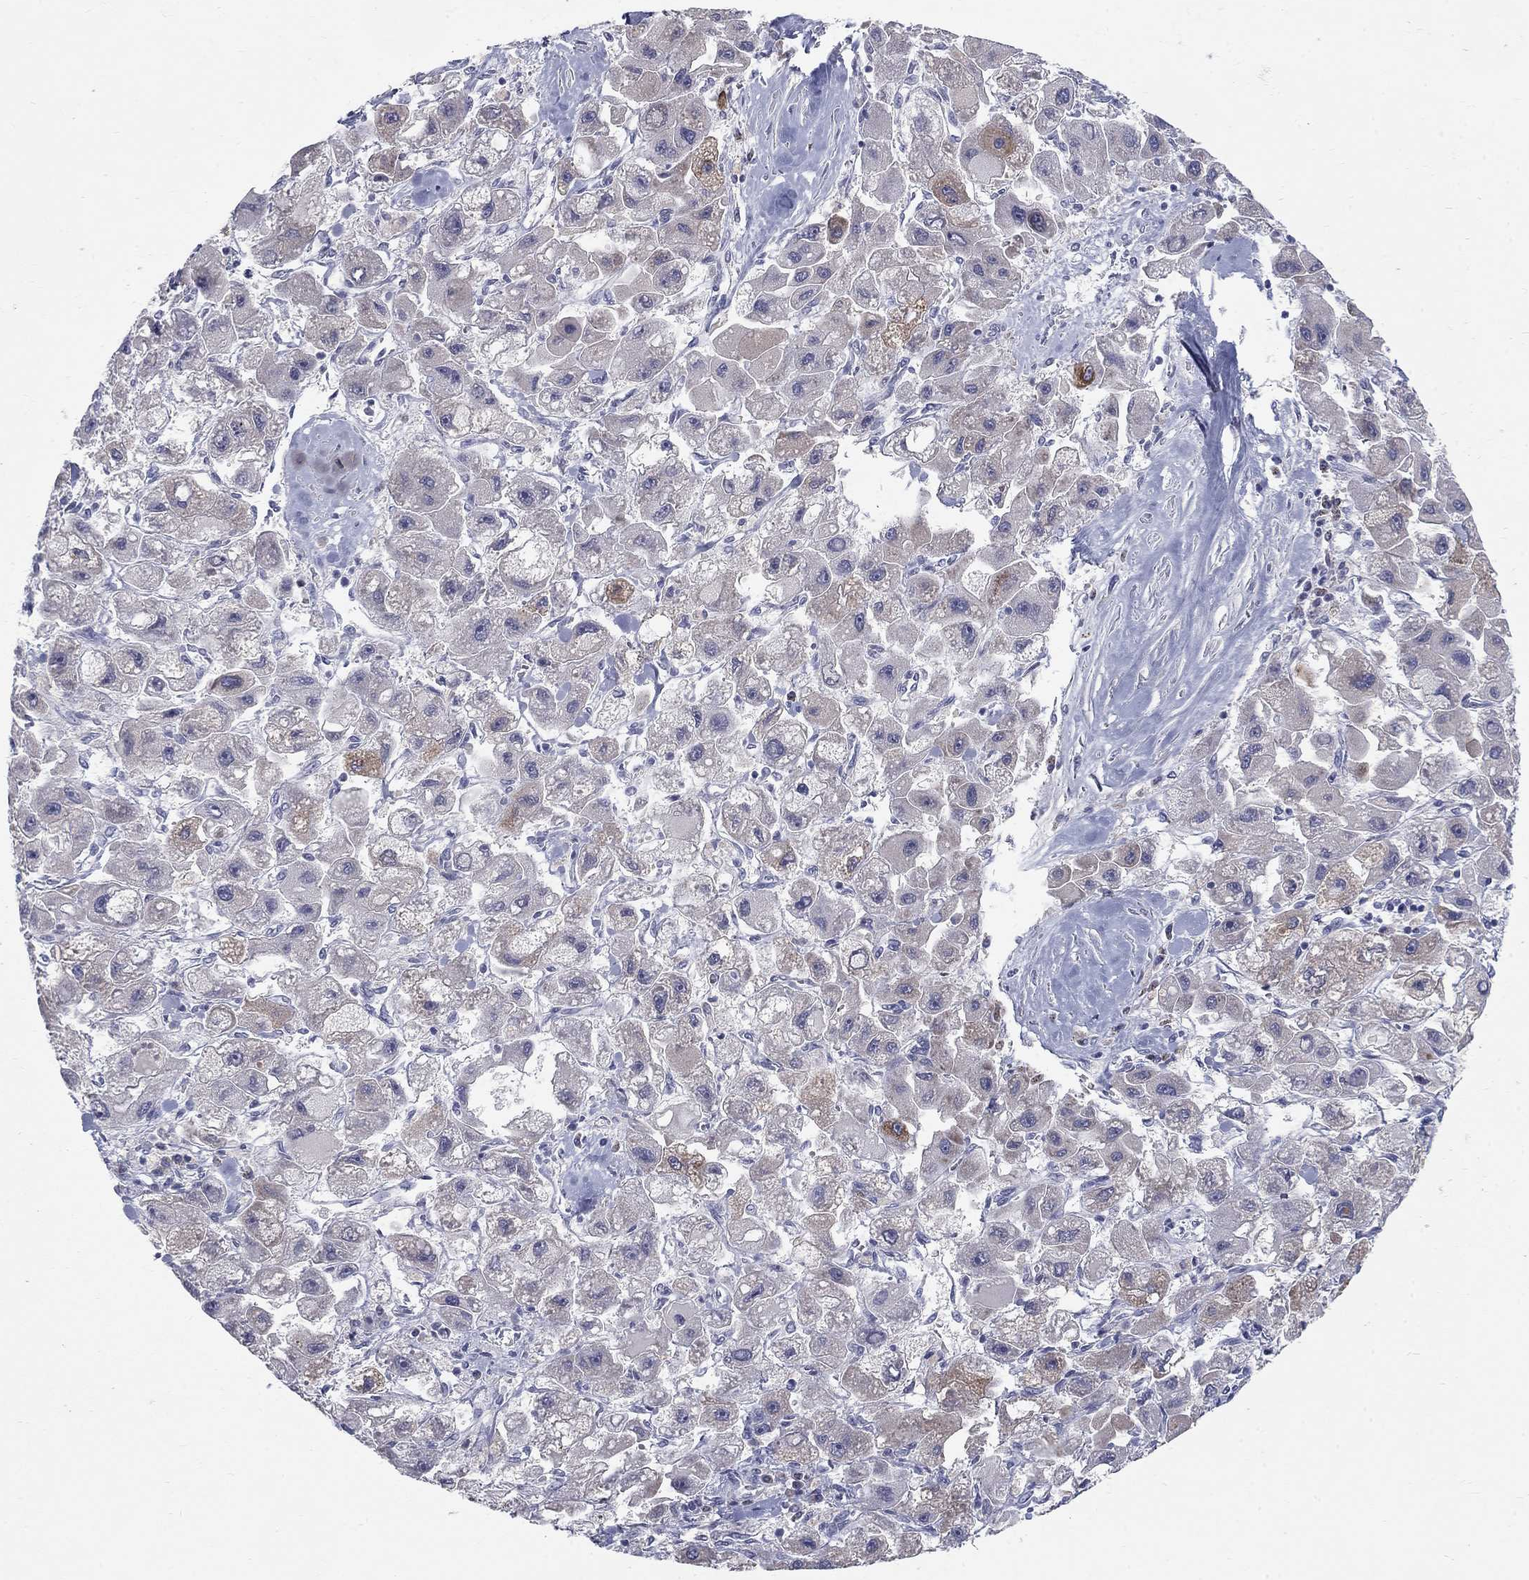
{"staining": {"intensity": "negative", "quantity": "none", "location": "none"}, "tissue": "liver cancer", "cell_type": "Tumor cells", "image_type": "cancer", "snomed": [{"axis": "morphology", "description": "Carcinoma, Hepatocellular, NOS"}, {"axis": "topography", "description": "Liver"}], "caption": "A high-resolution histopathology image shows IHC staining of liver cancer (hepatocellular carcinoma), which displays no significant expression in tumor cells. (DAB immunohistochemistry visualized using brightfield microscopy, high magnification).", "gene": "PANK3", "patient": {"sex": "male", "age": 24}}